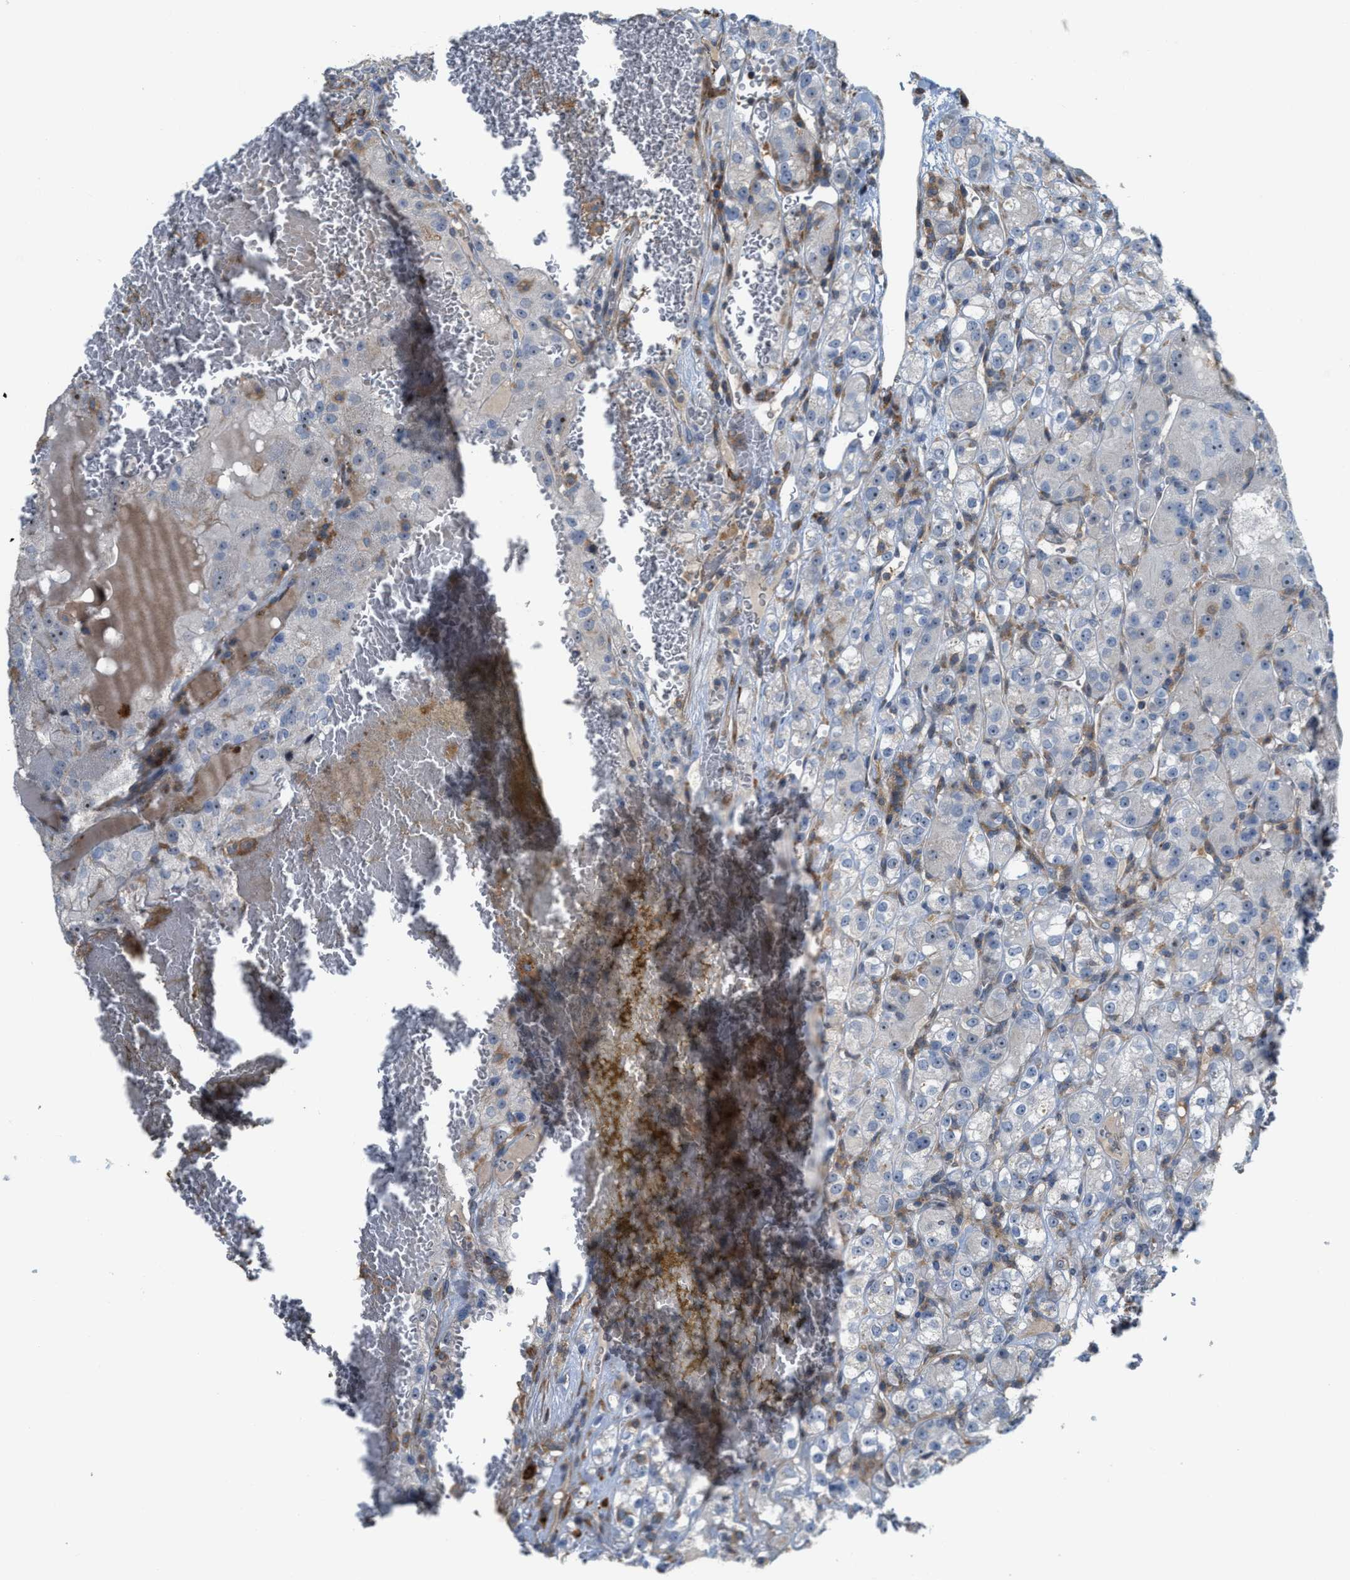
{"staining": {"intensity": "weak", "quantity": "<25%", "location": "nuclear"}, "tissue": "renal cancer", "cell_type": "Tumor cells", "image_type": "cancer", "snomed": [{"axis": "morphology", "description": "Normal tissue, NOS"}, {"axis": "morphology", "description": "Adenocarcinoma, NOS"}, {"axis": "topography", "description": "Kidney"}], "caption": "High power microscopy image of an IHC histopathology image of renal cancer, revealing no significant positivity in tumor cells.", "gene": "DIPK1A", "patient": {"sex": "male", "age": 61}}